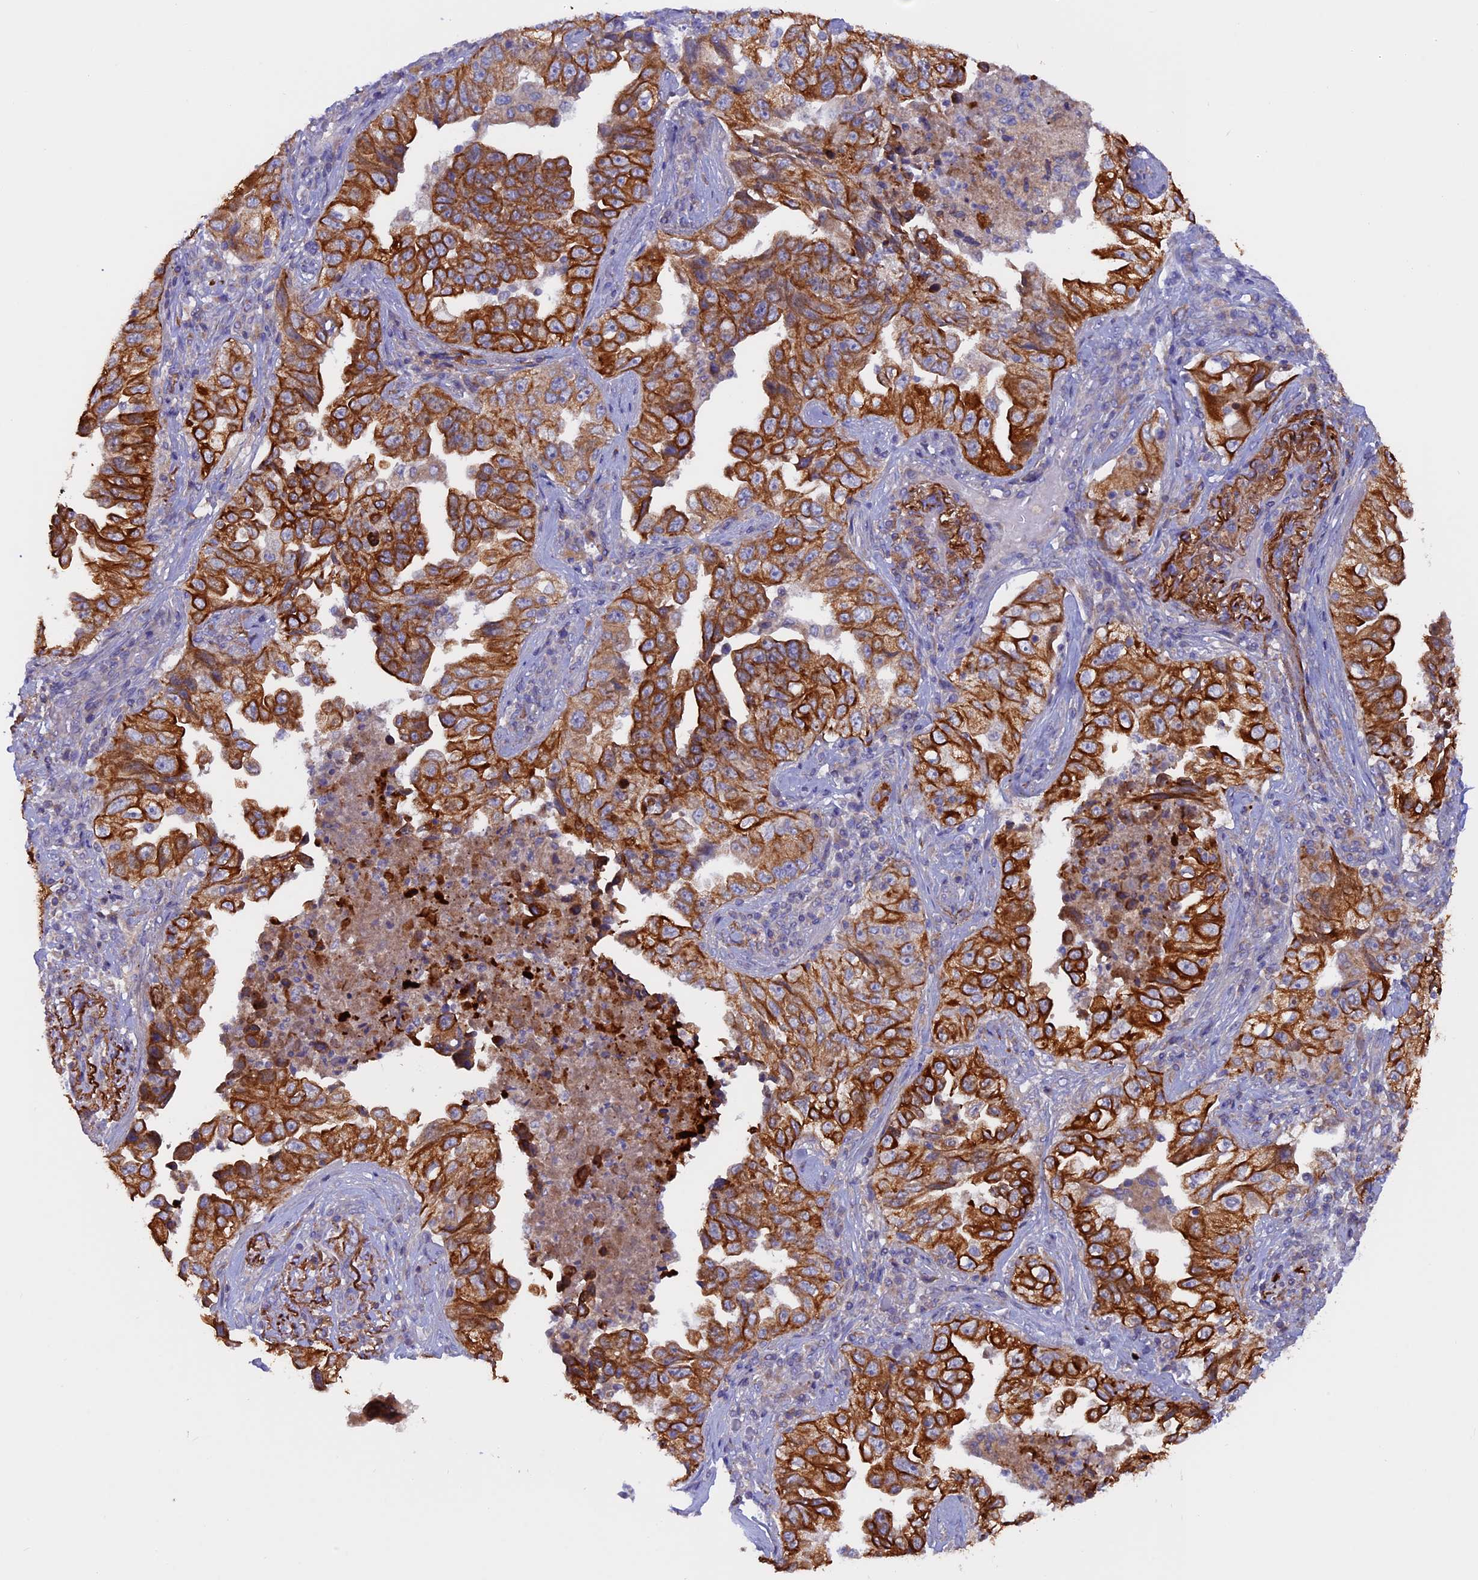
{"staining": {"intensity": "strong", "quantity": ">75%", "location": "cytoplasmic/membranous"}, "tissue": "lung cancer", "cell_type": "Tumor cells", "image_type": "cancer", "snomed": [{"axis": "morphology", "description": "Adenocarcinoma, NOS"}, {"axis": "topography", "description": "Lung"}], "caption": "Tumor cells show high levels of strong cytoplasmic/membranous expression in about >75% of cells in lung cancer.", "gene": "PTPN9", "patient": {"sex": "female", "age": 51}}